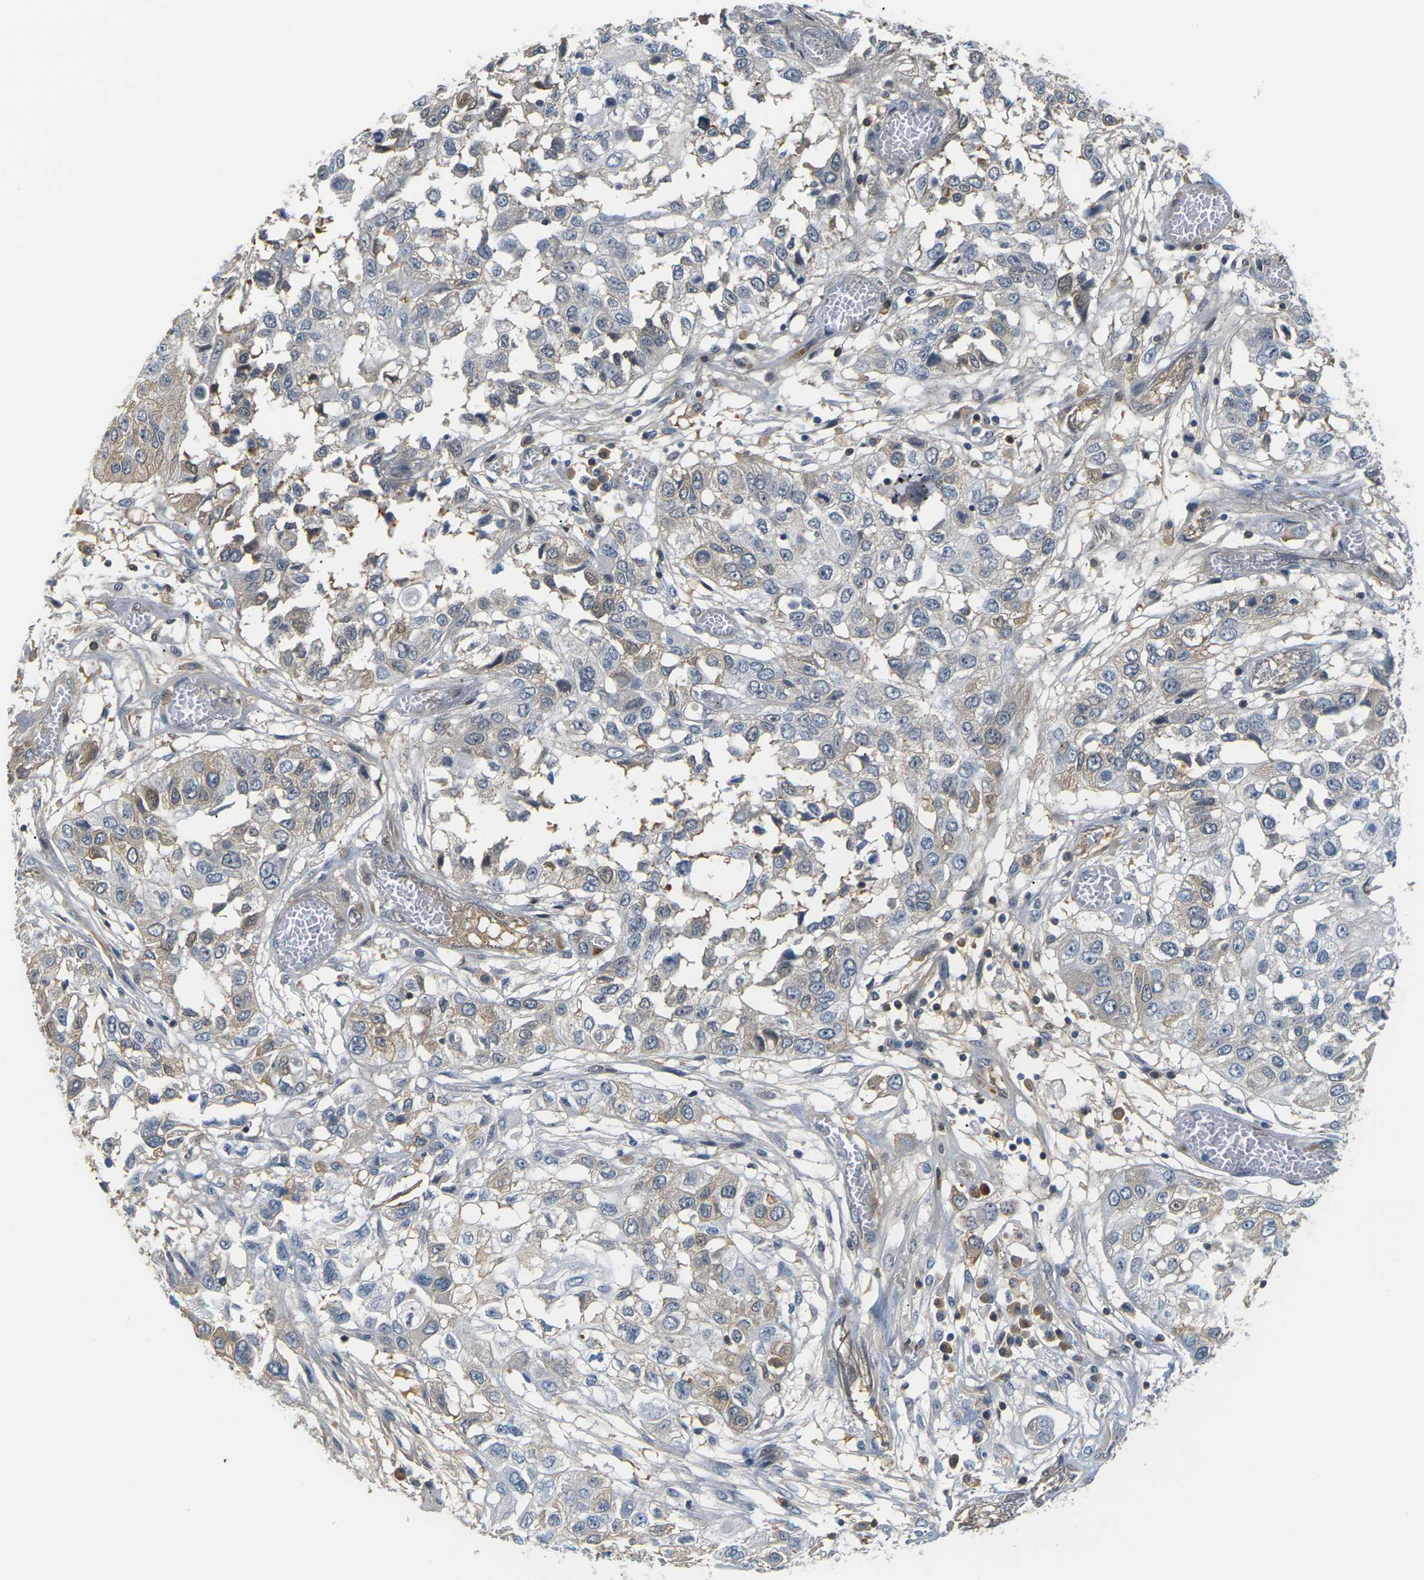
{"staining": {"intensity": "moderate", "quantity": "25%-75%", "location": "cytoplasmic/membranous"}, "tissue": "lung cancer", "cell_type": "Tumor cells", "image_type": "cancer", "snomed": [{"axis": "morphology", "description": "Squamous cell carcinoma, NOS"}, {"axis": "topography", "description": "Lung"}], "caption": "Lung cancer (squamous cell carcinoma) tissue reveals moderate cytoplasmic/membranous positivity in about 25%-75% of tumor cells, visualized by immunohistochemistry.", "gene": "PKP2", "patient": {"sex": "male", "age": 71}}